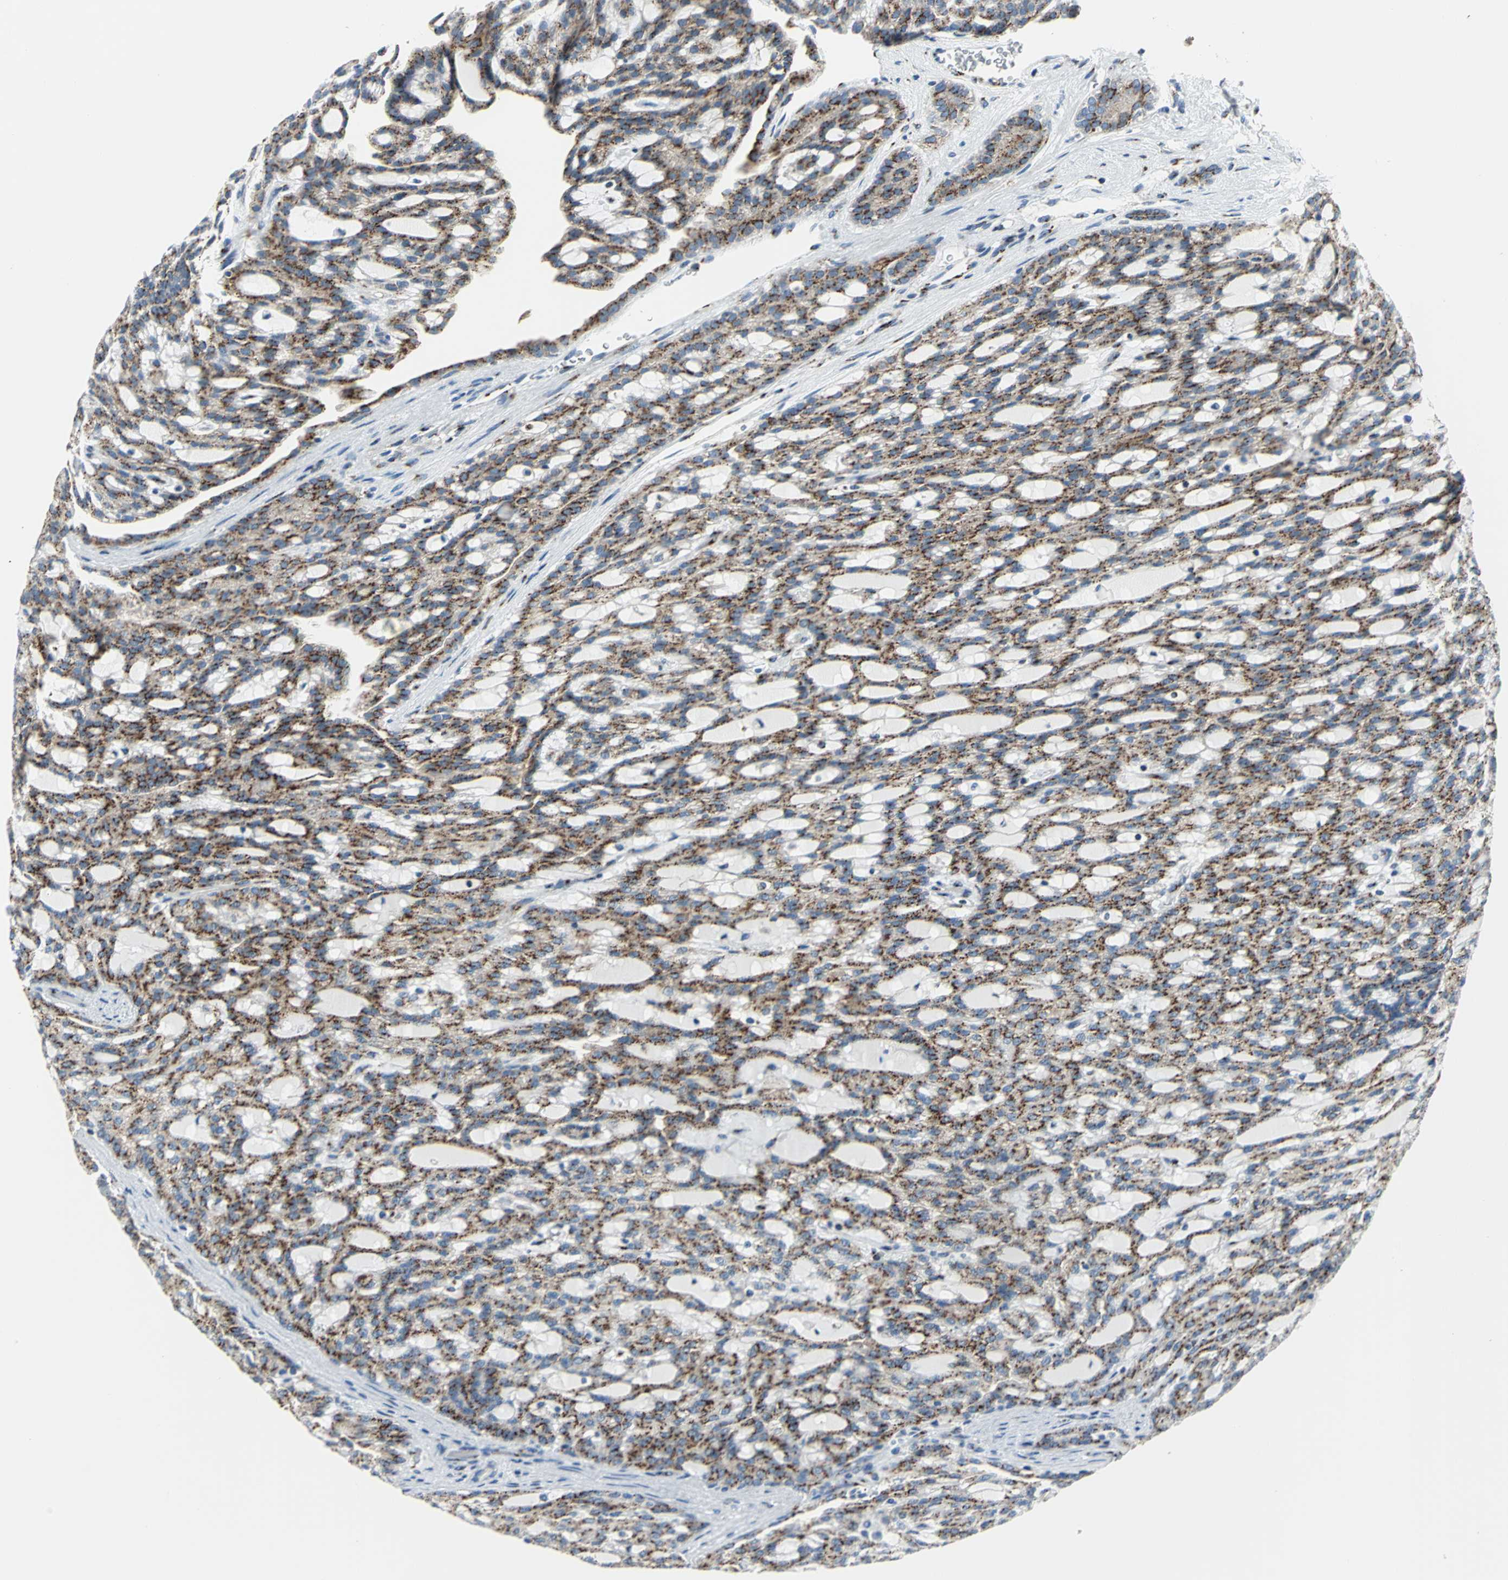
{"staining": {"intensity": "strong", "quantity": ">75%", "location": "cytoplasmic/membranous"}, "tissue": "renal cancer", "cell_type": "Tumor cells", "image_type": "cancer", "snomed": [{"axis": "morphology", "description": "Adenocarcinoma, NOS"}, {"axis": "topography", "description": "Kidney"}], "caption": "Approximately >75% of tumor cells in human renal cancer display strong cytoplasmic/membranous protein positivity as visualized by brown immunohistochemical staining.", "gene": "GPR3", "patient": {"sex": "male", "age": 63}}